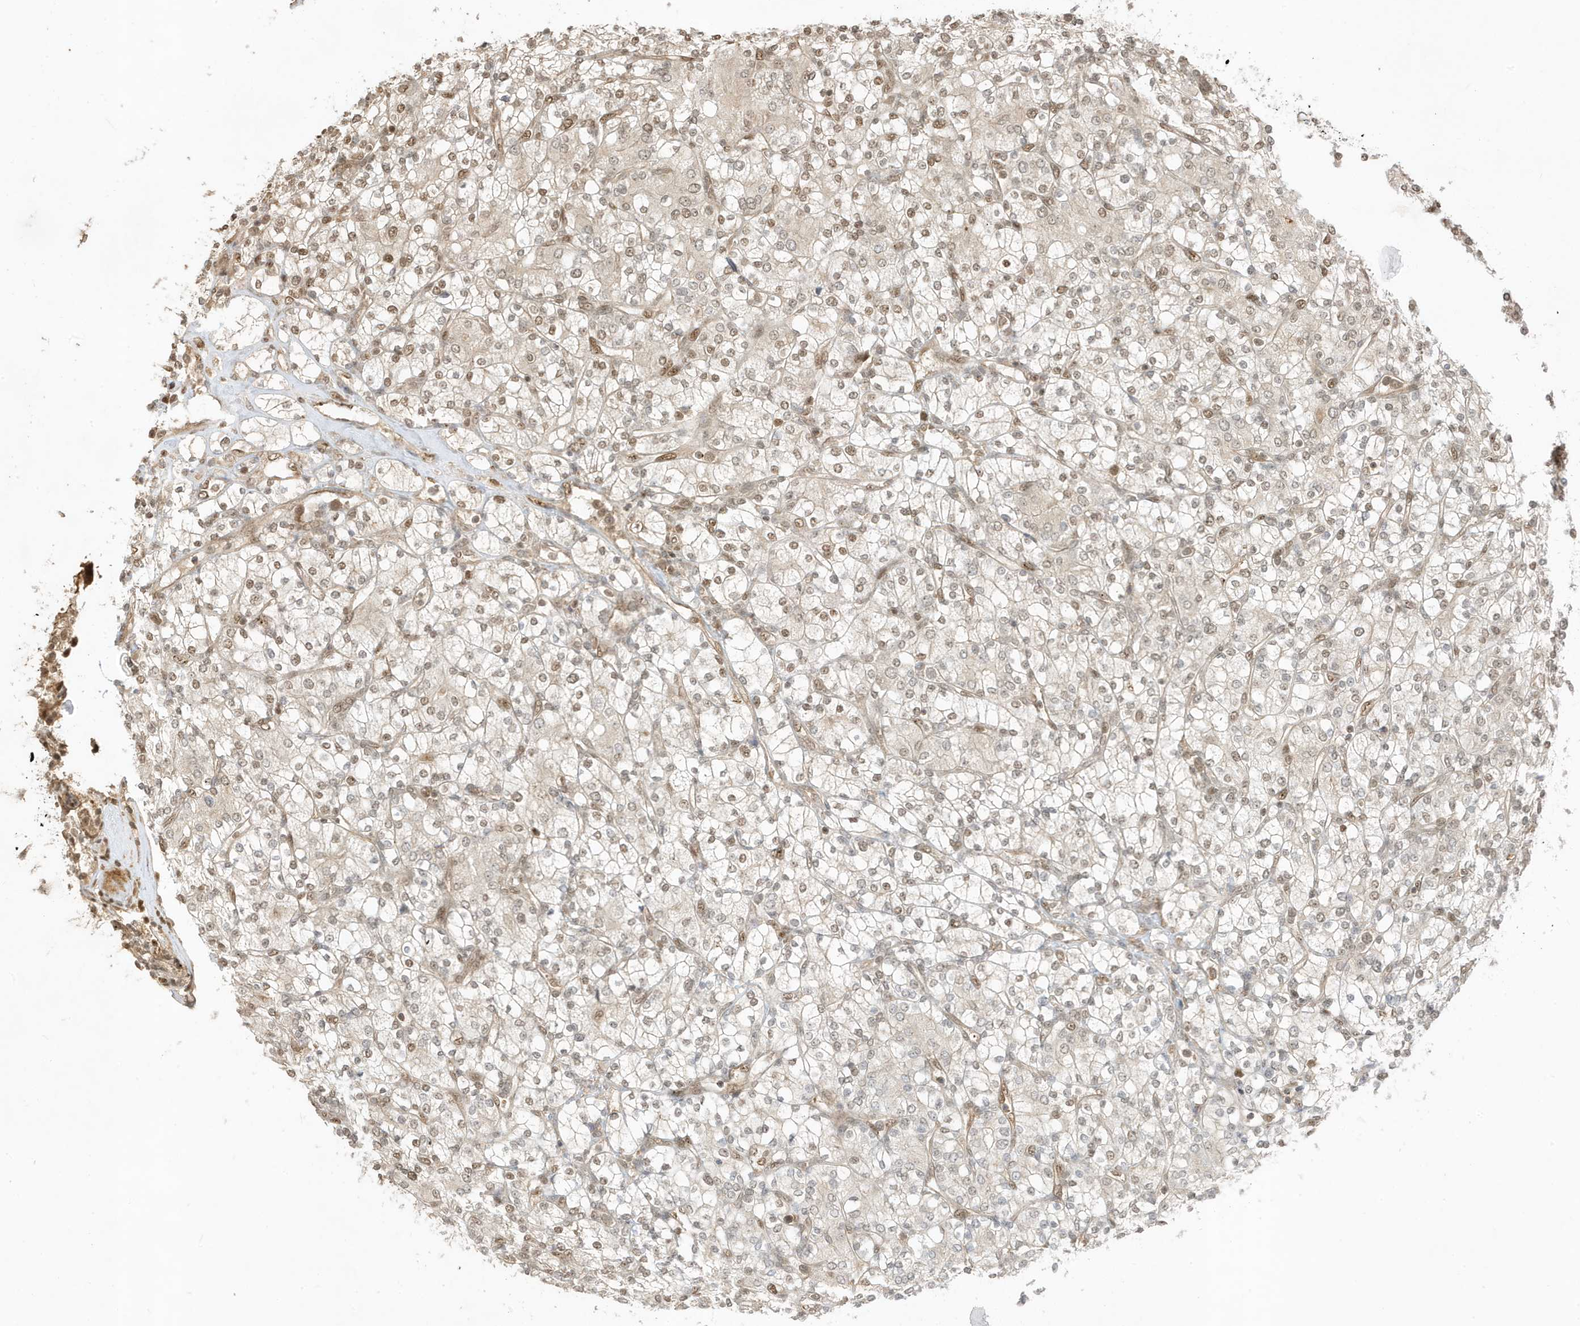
{"staining": {"intensity": "weak", "quantity": "25%-75%", "location": "cytoplasmic/membranous"}, "tissue": "renal cancer", "cell_type": "Tumor cells", "image_type": "cancer", "snomed": [{"axis": "morphology", "description": "Adenocarcinoma, NOS"}, {"axis": "topography", "description": "Kidney"}], "caption": "An IHC image of tumor tissue is shown. Protein staining in brown shows weak cytoplasmic/membranous positivity in renal cancer within tumor cells.", "gene": "ZBTB41", "patient": {"sex": "male", "age": 77}}